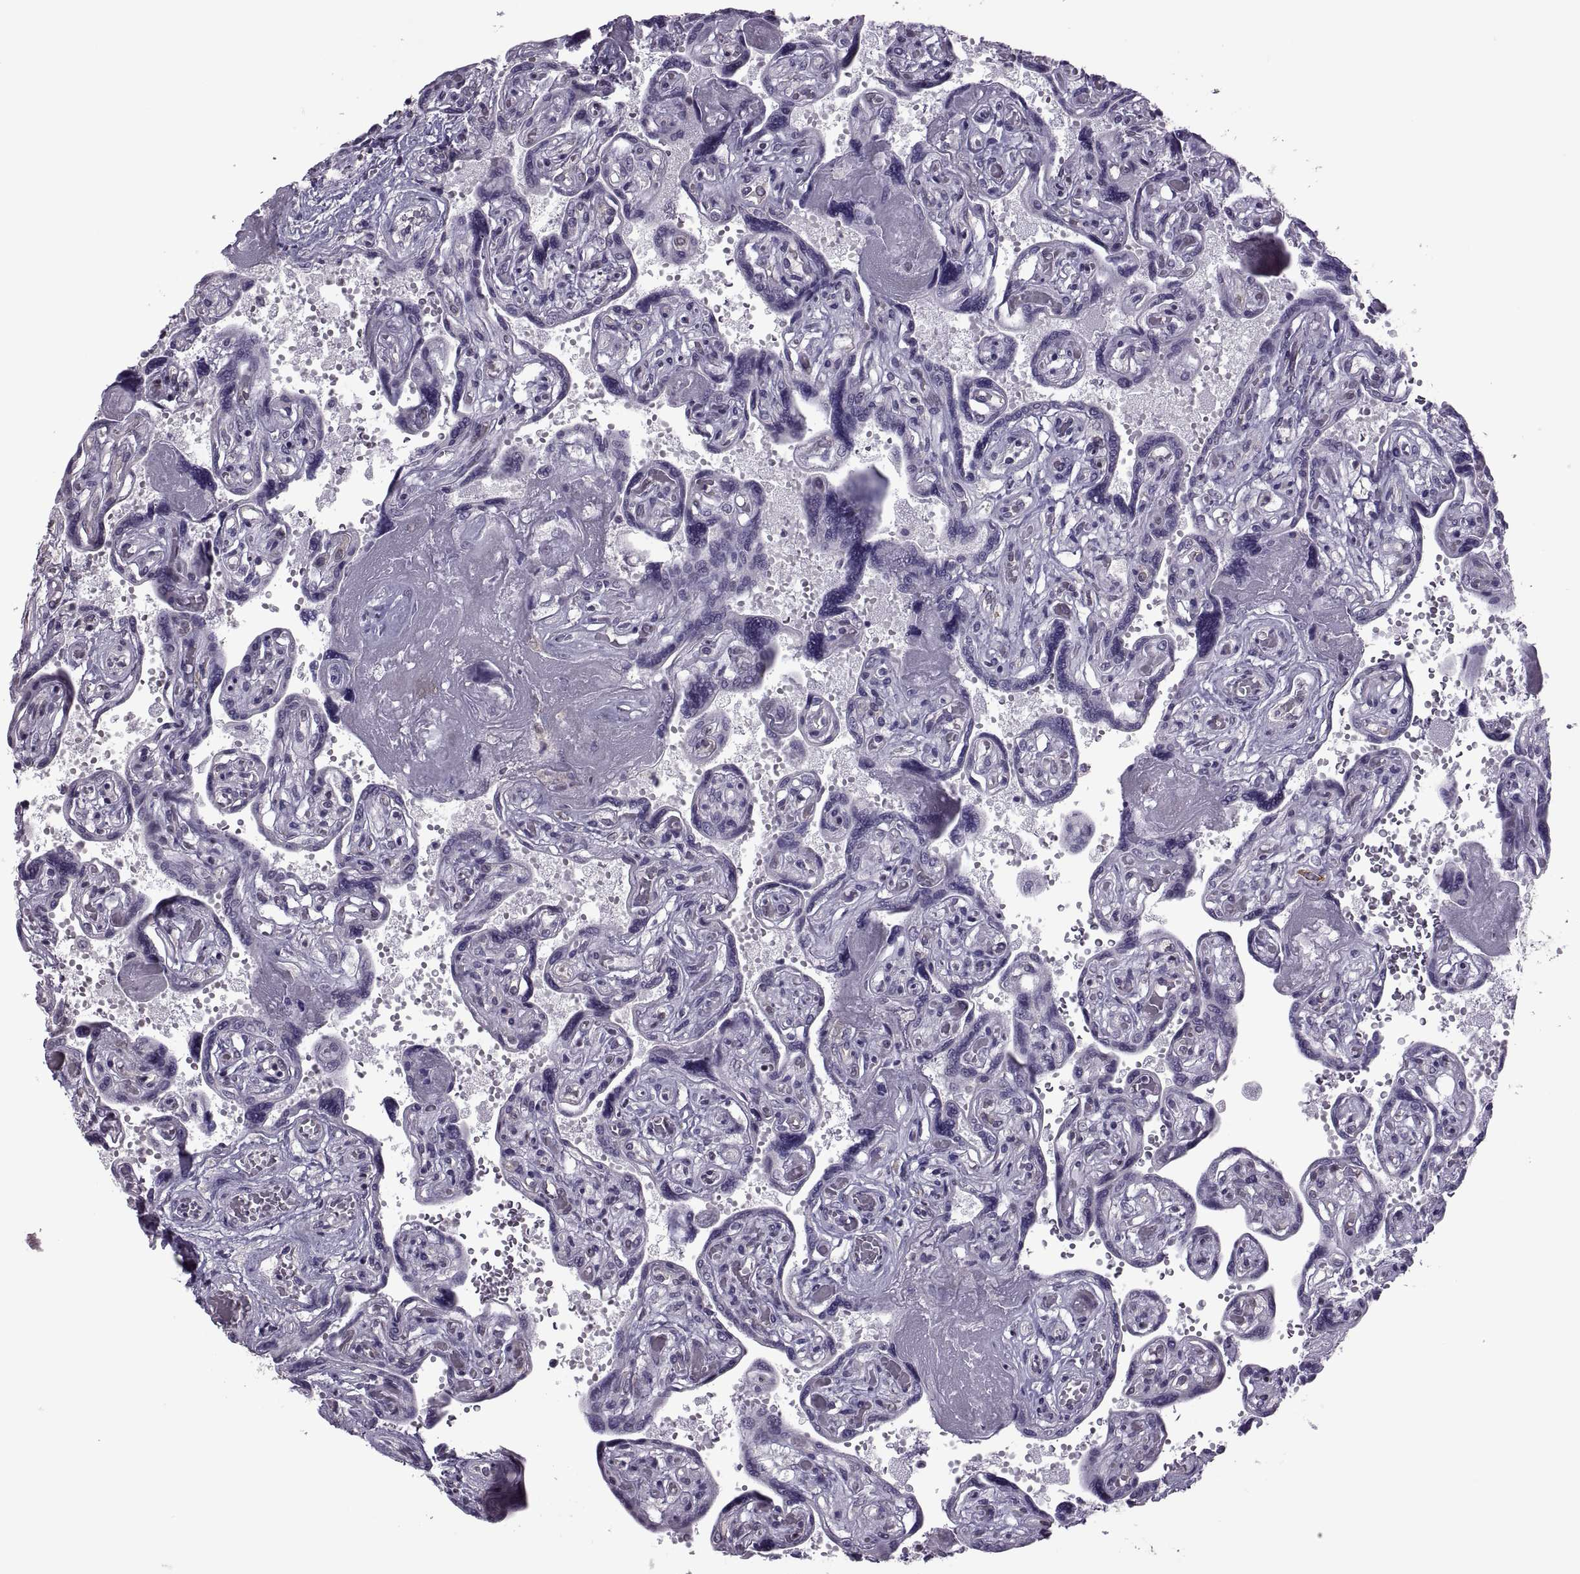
{"staining": {"intensity": "negative", "quantity": "none", "location": "none"}, "tissue": "placenta", "cell_type": "Decidual cells", "image_type": "normal", "snomed": [{"axis": "morphology", "description": "Normal tissue, NOS"}, {"axis": "topography", "description": "Placenta"}], "caption": "This is a histopathology image of IHC staining of normal placenta, which shows no expression in decidual cells.", "gene": "PABPC1", "patient": {"sex": "female", "age": 32}}